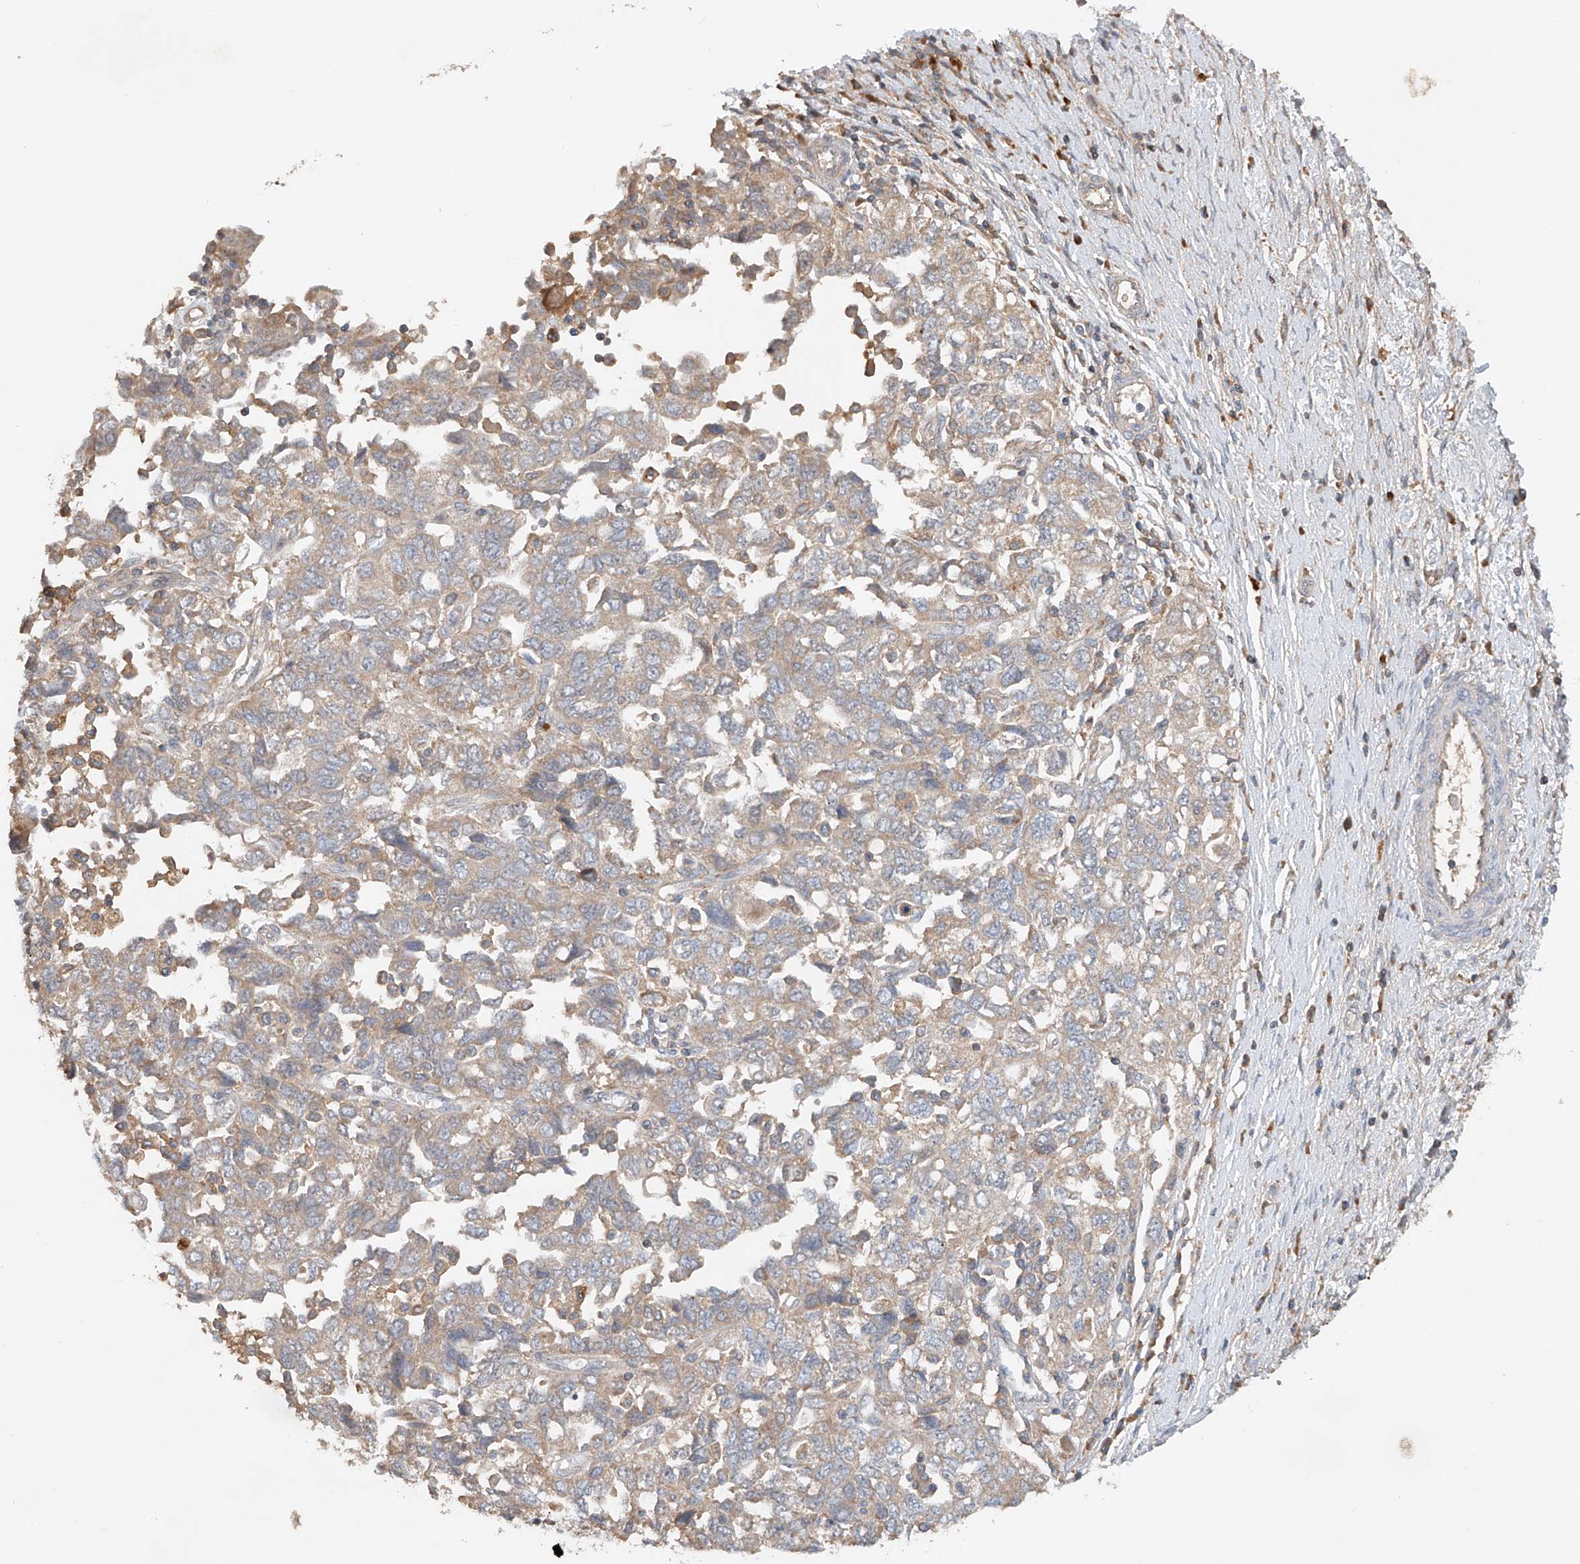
{"staining": {"intensity": "weak", "quantity": "25%-75%", "location": "cytoplasmic/membranous"}, "tissue": "ovarian cancer", "cell_type": "Tumor cells", "image_type": "cancer", "snomed": [{"axis": "morphology", "description": "Carcinoma, NOS"}, {"axis": "morphology", "description": "Cystadenocarcinoma, serous, NOS"}, {"axis": "topography", "description": "Ovary"}], "caption": "Weak cytoplasmic/membranous expression is present in about 25%-75% of tumor cells in ovarian cancer.", "gene": "GNB1L", "patient": {"sex": "female", "age": 69}}